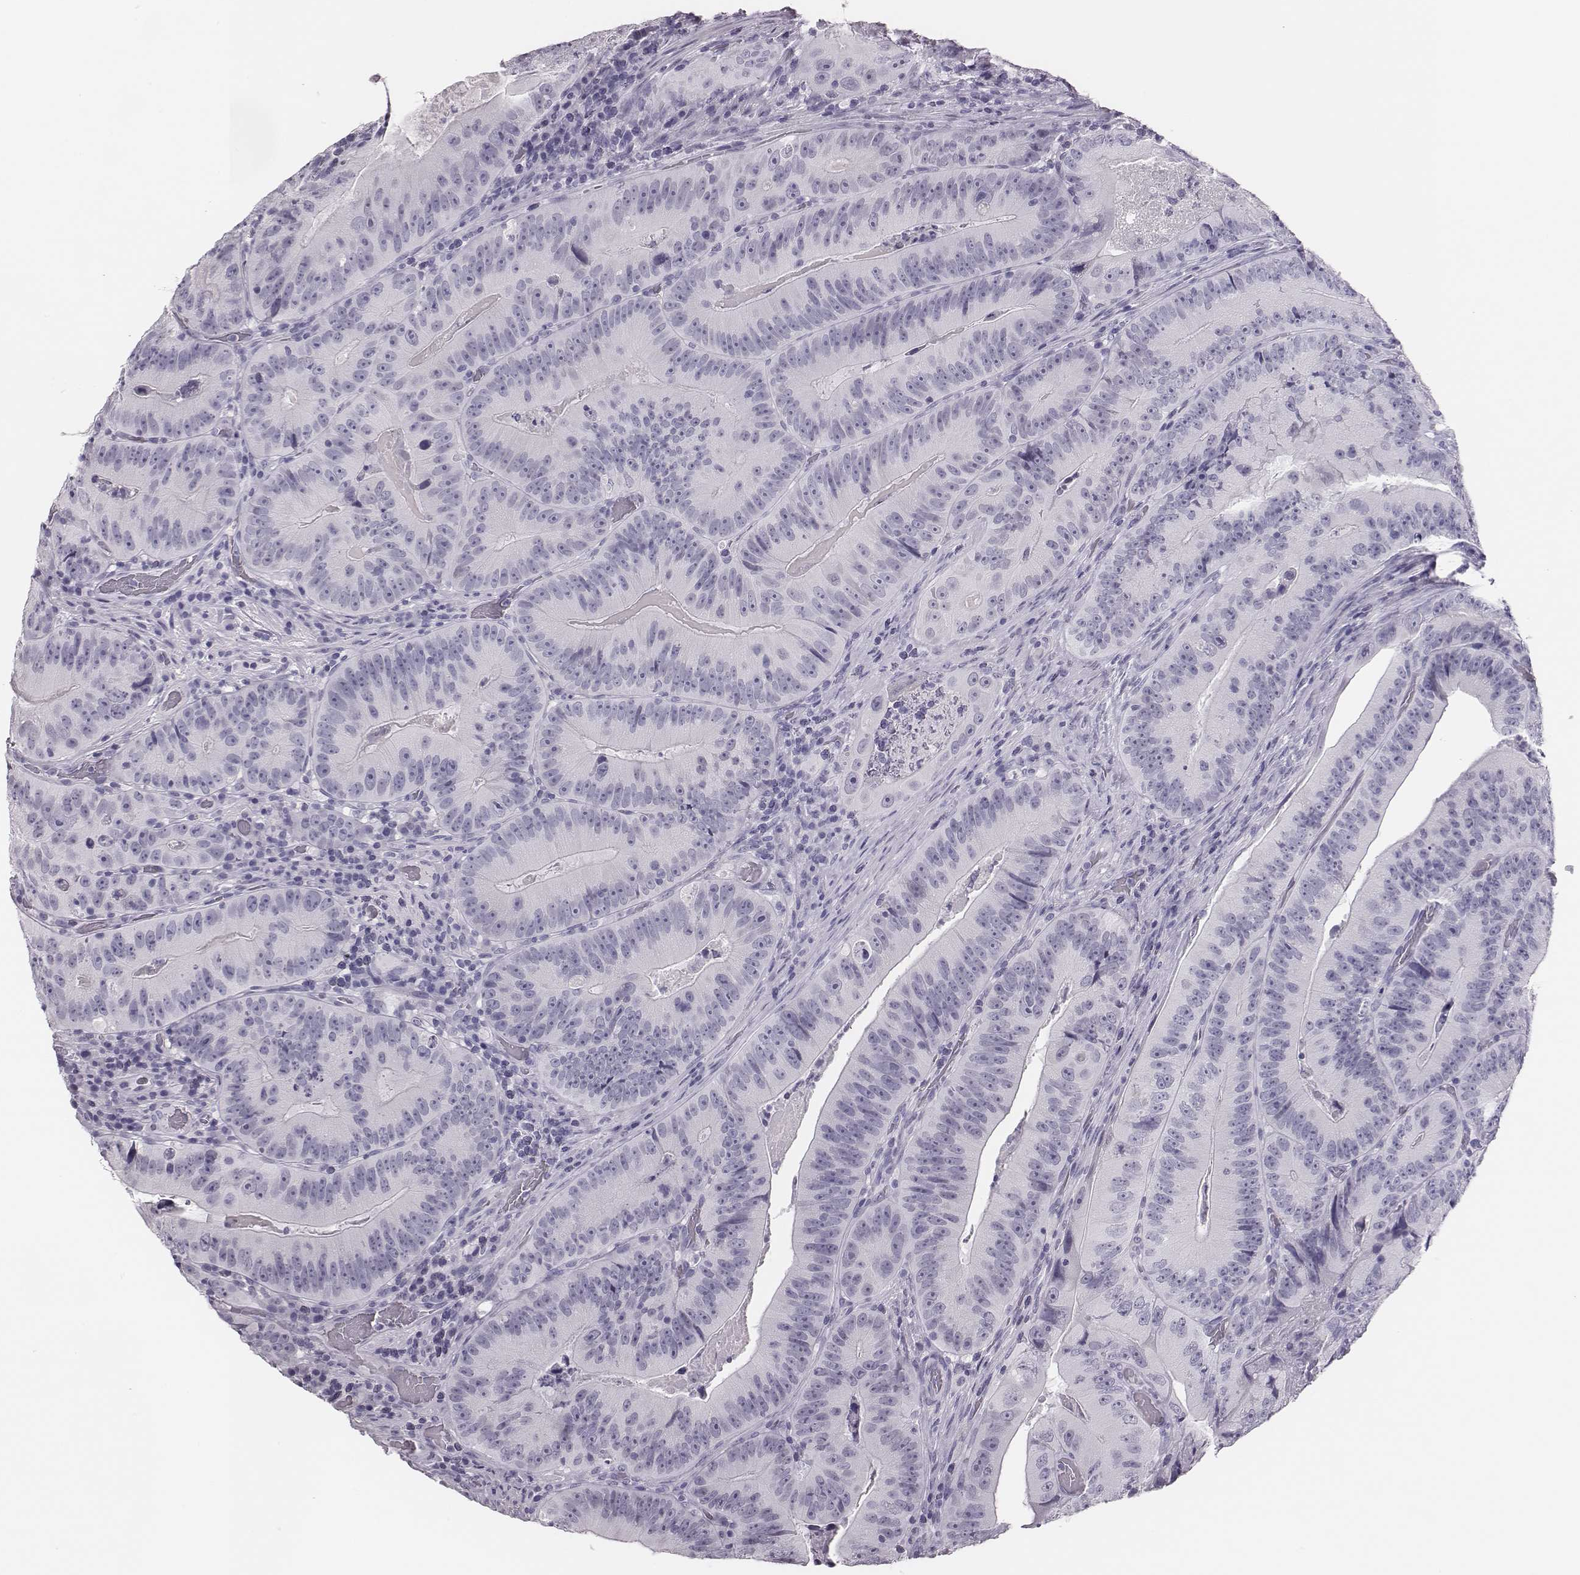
{"staining": {"intensity": "negative", "quantity": "none", "location": "none"}, "tissue": "colorectal cancer", "cell_type": "Tumor cells", "image_type": "cancer", "snomed": [{"axis": "morphology", "description": "Adenocarcinoma, NOS"}, {"axis": "topography", "description": "Colon"}], "caption": "Immunohistochemical staining of colorectal cancer exhibits no significant staining in tumor cells.", "gene": "H1-6", "patient": {"sex": "female", "age": 86}}